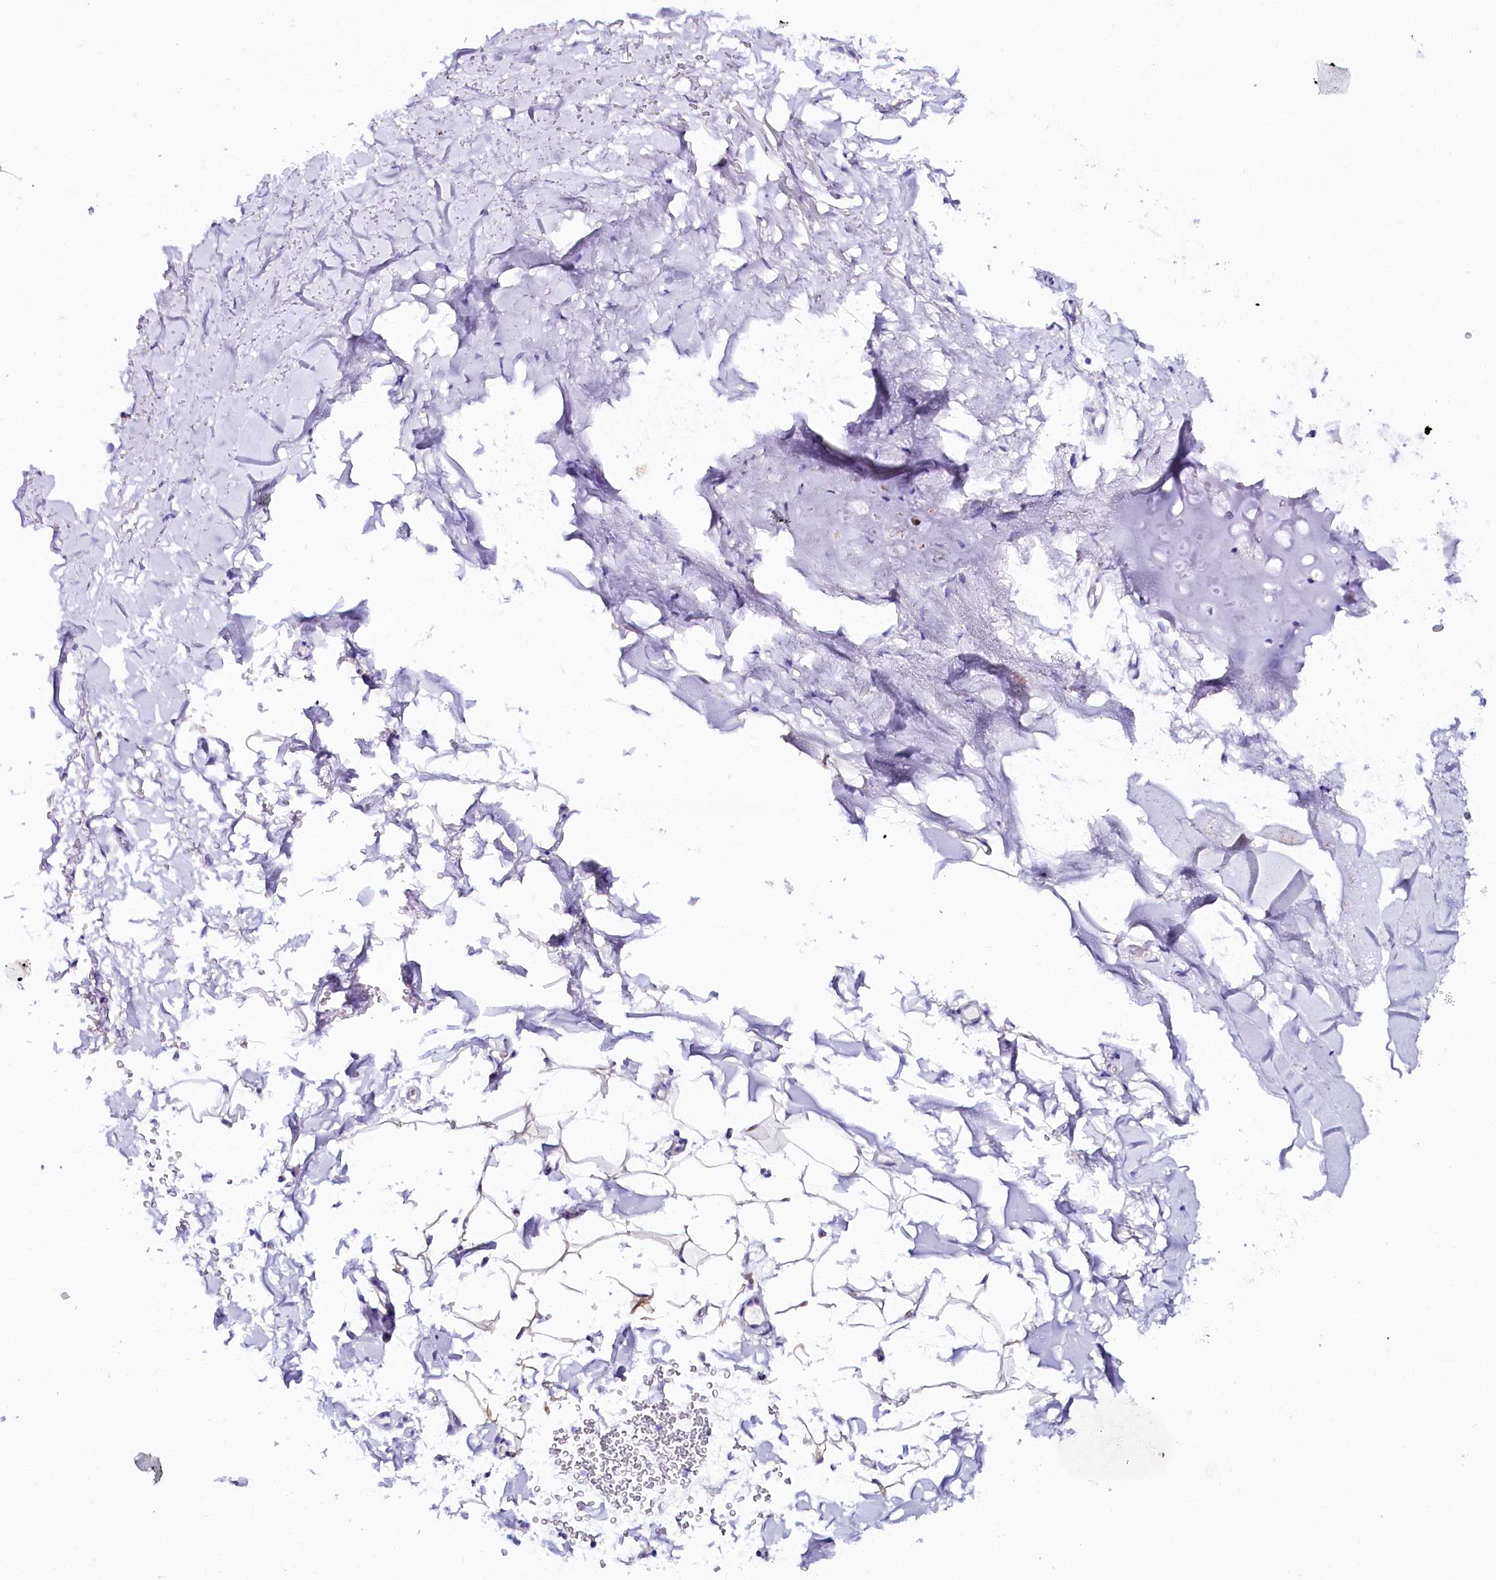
{"staining": {"intensity": "negative", "quantity": "none", "location": "none"}, "tissue": "adipose tissue", "cell_type": "Adipocytes", "image_type": "normal", "snomed": [{"axis": "morphology", "description": "Normal tissue, NOS"}, {"axis": "topography", "description": "Cartilage tissue"}, {"axis": "topography", "description": "Bronchus"}], "caption": "This is an immunohistochemistry histopathology image of normal human adipose tissue. There is no staining in adipocytes.", "gene": "CSN3", "patient": {"sex": "female", "age": 73}}